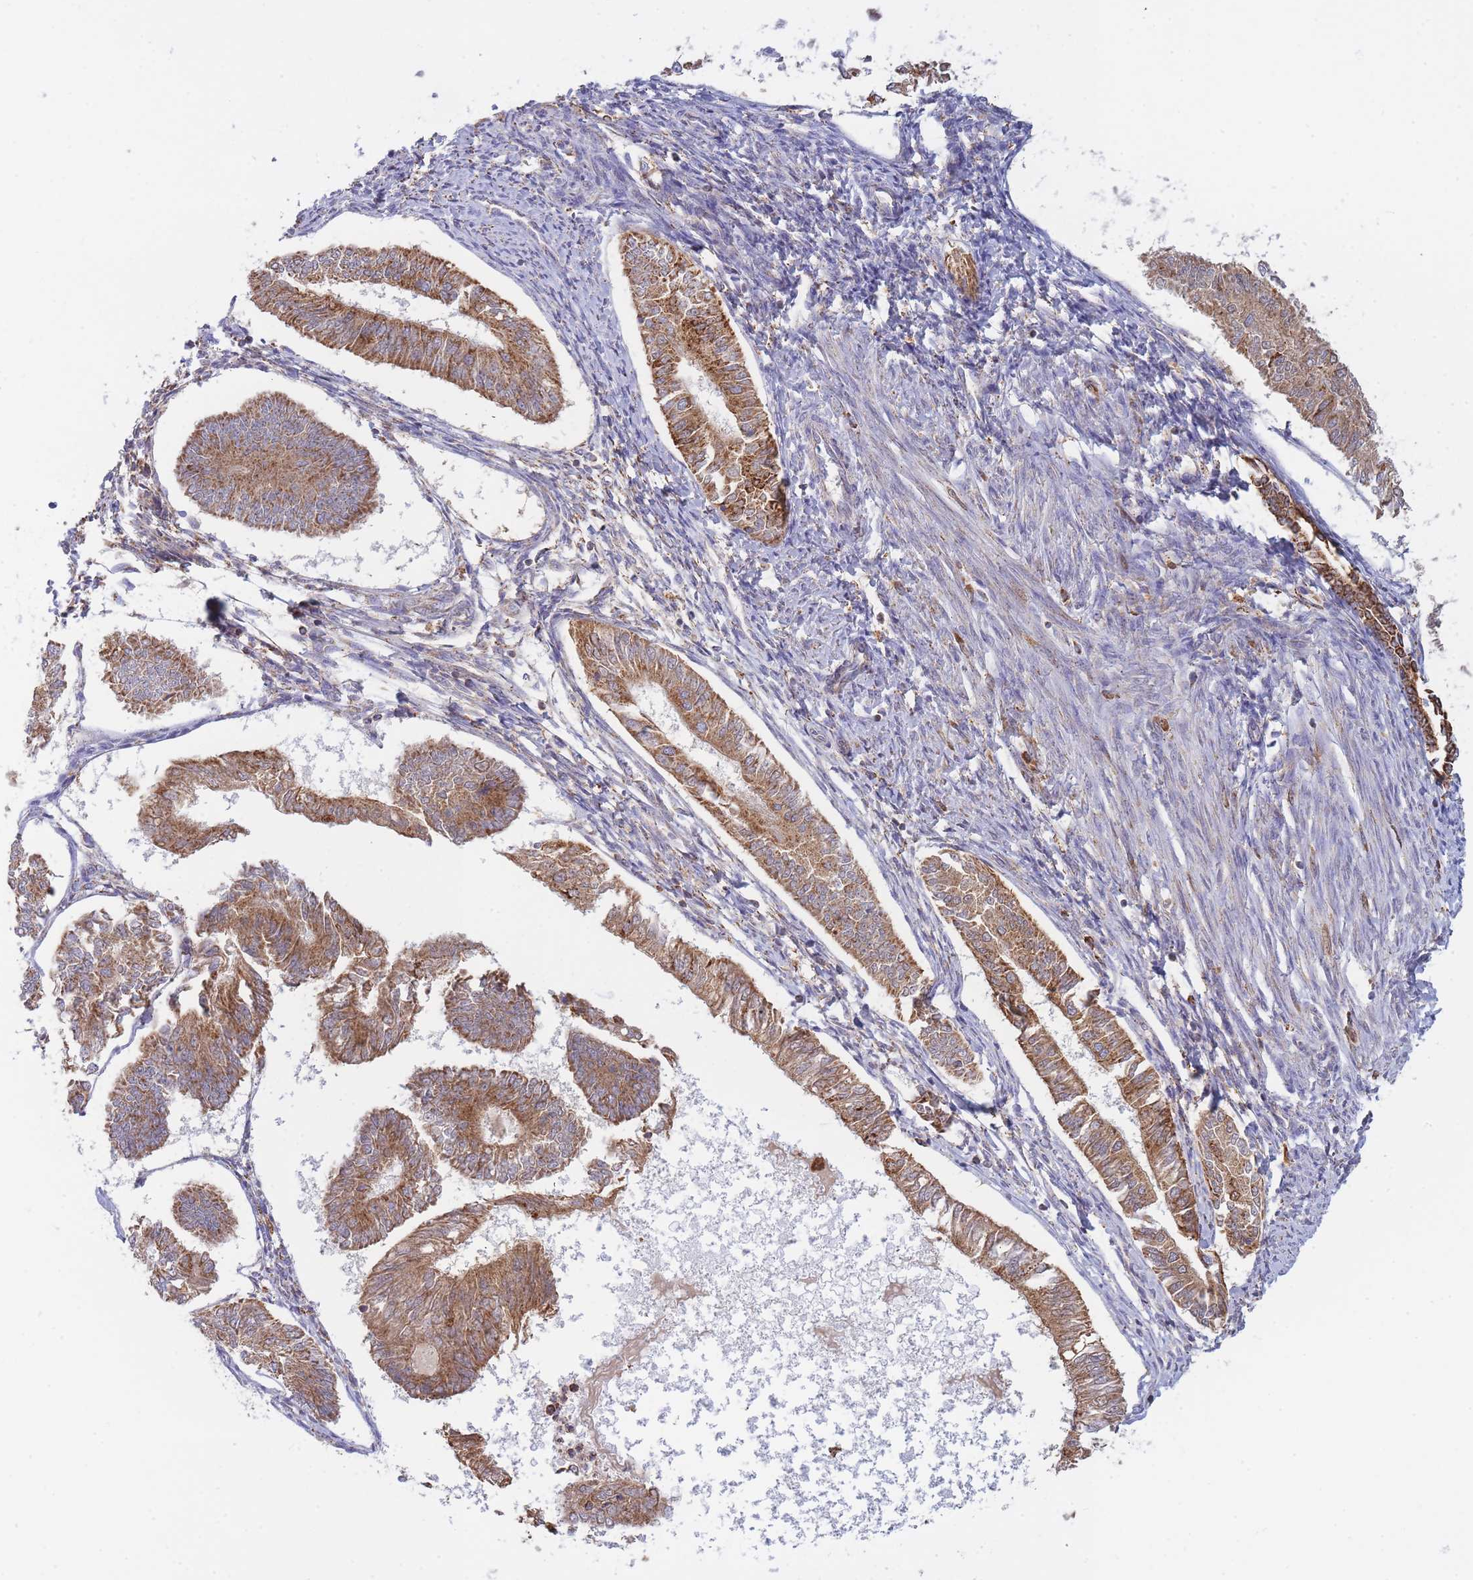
{"staining": {"intensity": "moderate", "quantity": ">75%", "location": "cytoplasmic/membranous"}, "tissue": "endometrial cancer", "cell_type": "Tumor cells", "image_type": "cancer", "snomed": [{"axis": "morphology", "description": "Adenocarcinoma, NOS"}, {"axis": "topography", "description": "Endometrium"}], "caption": "Brown immunohistochemical staining in human endometrial cancer (adenocarcinoma) reveals moderate cytoplasmic/membranous expression in approximately >75% of tumor cells.", "gene": "MRPL17", "patient": {"sex": "female", "age": 58}}